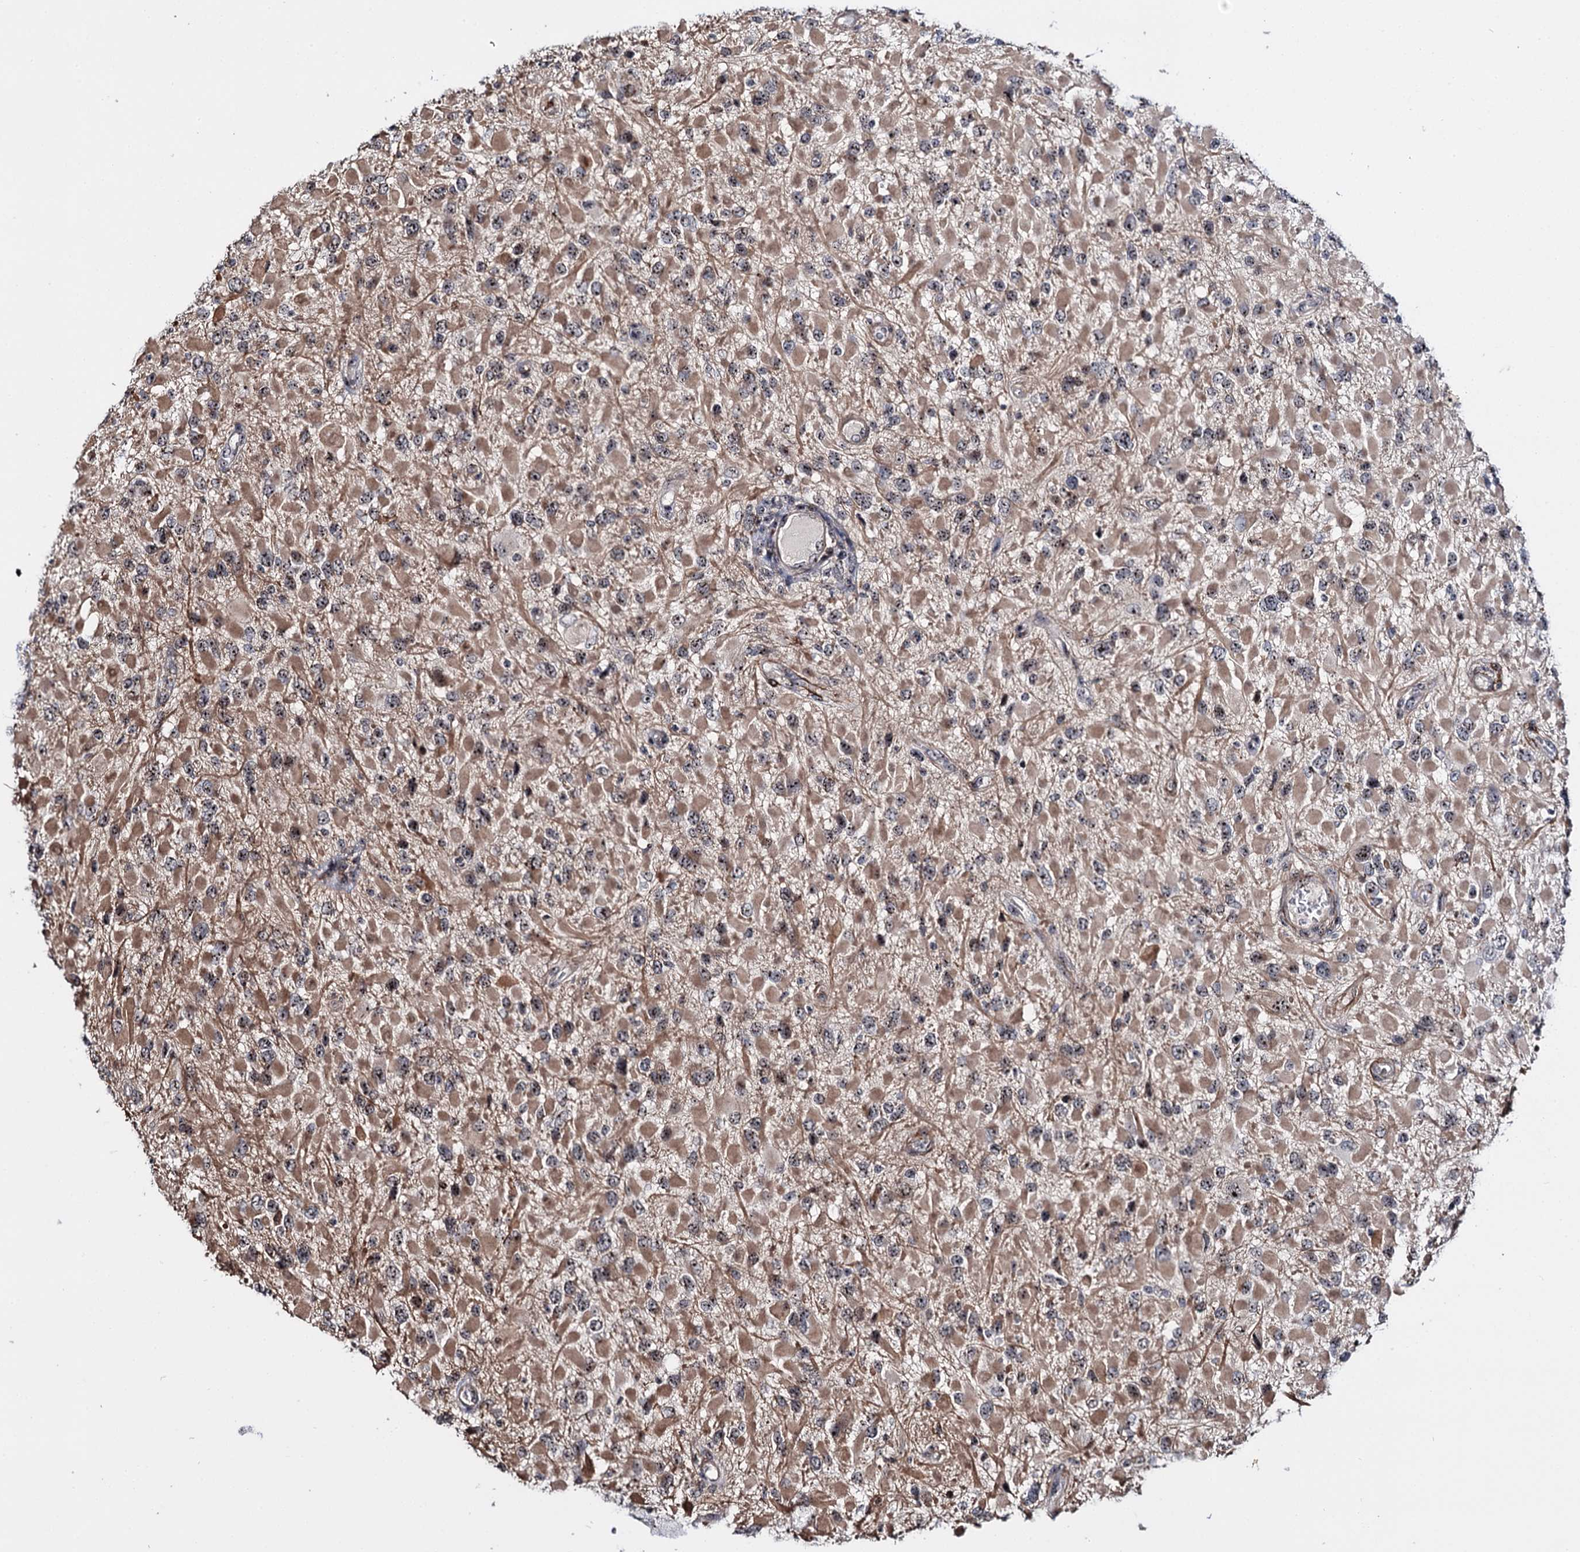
{"staining": {"intensity": "moderate", "quantity": ">75%", "location": "cytoplasmic/membranous,nuclear"}, "tissue": "glioma", "cell_type": "Tumor cells", "image_type": "cancer", "snomed": [{"axis": "morphology", "description": "Glioma, malignant, High grade"}, {"axis": "topography", "description": "Brain"}], "caption": "Glioma tissue demonstrates moderate cytoplasmic/membranous and nuclear staining in about >75% of tumor cells", "gene": "SUPT20H", "patient": {"sex": "male", "age": 53}}